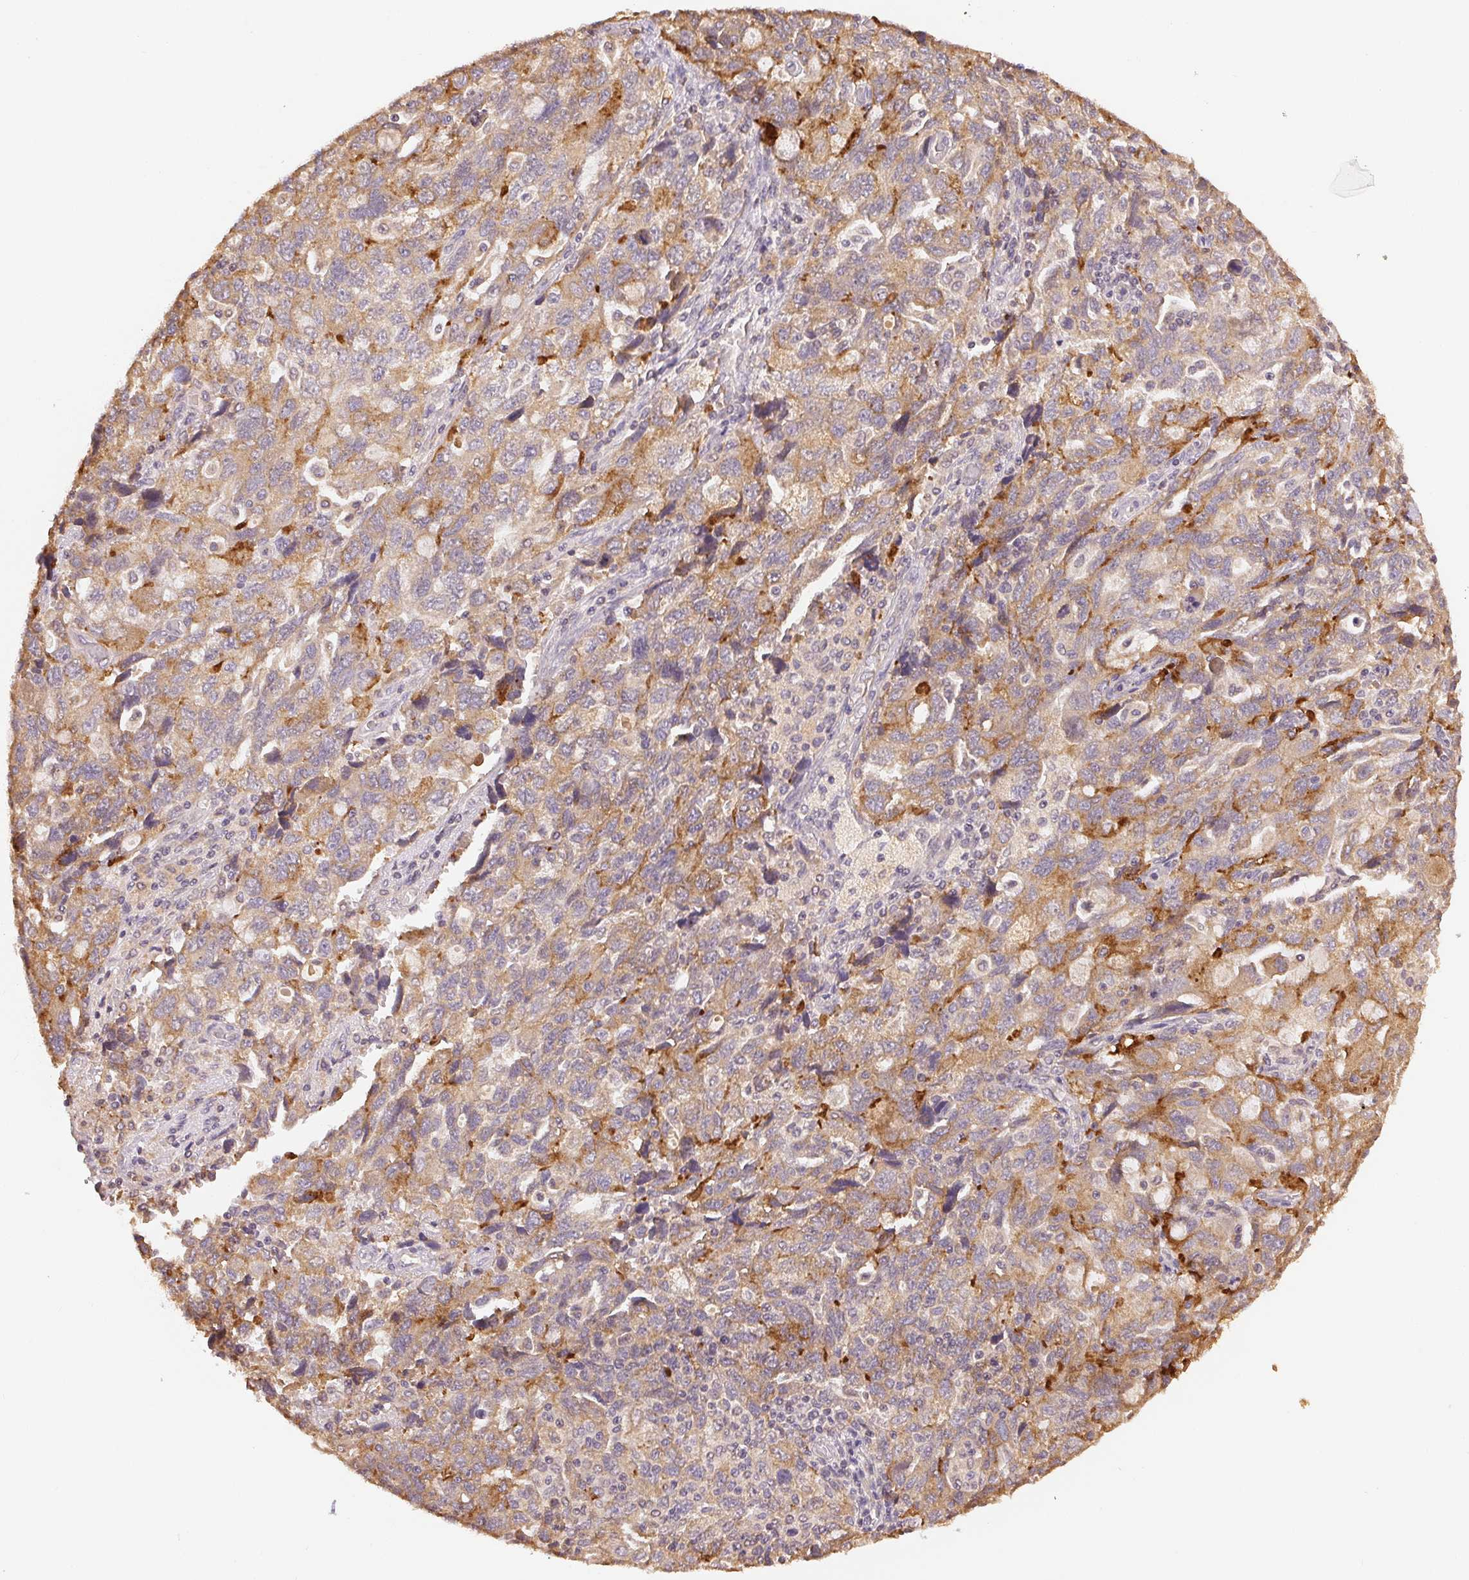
{"staining": {"intensity": "weak", "quantity": ">75%", "location": "cytoplasmic/membranous"}, "tissue": "ovarian cancer", "cell_type": "Tumor cells", "image_type": "cancer", "snomed": [{"axis": "morphology", "description": "Carcinoma, NOS"}, {"axis": "morphology", "description": "Cystadenocarcinoma, serous, NOS"}, {"axis": "topography", "description": "Ovary"}], "caption": "Immunohistochemistry histopathology image of human ovarian cancer stained for a protein (brown), which exhibits low levels of weak cytoplasmic/membranous positivity in approximately >75% of tumor cells.", "gene": "SEZ6L2", "patient": {"sex": "female", "age": 69}}